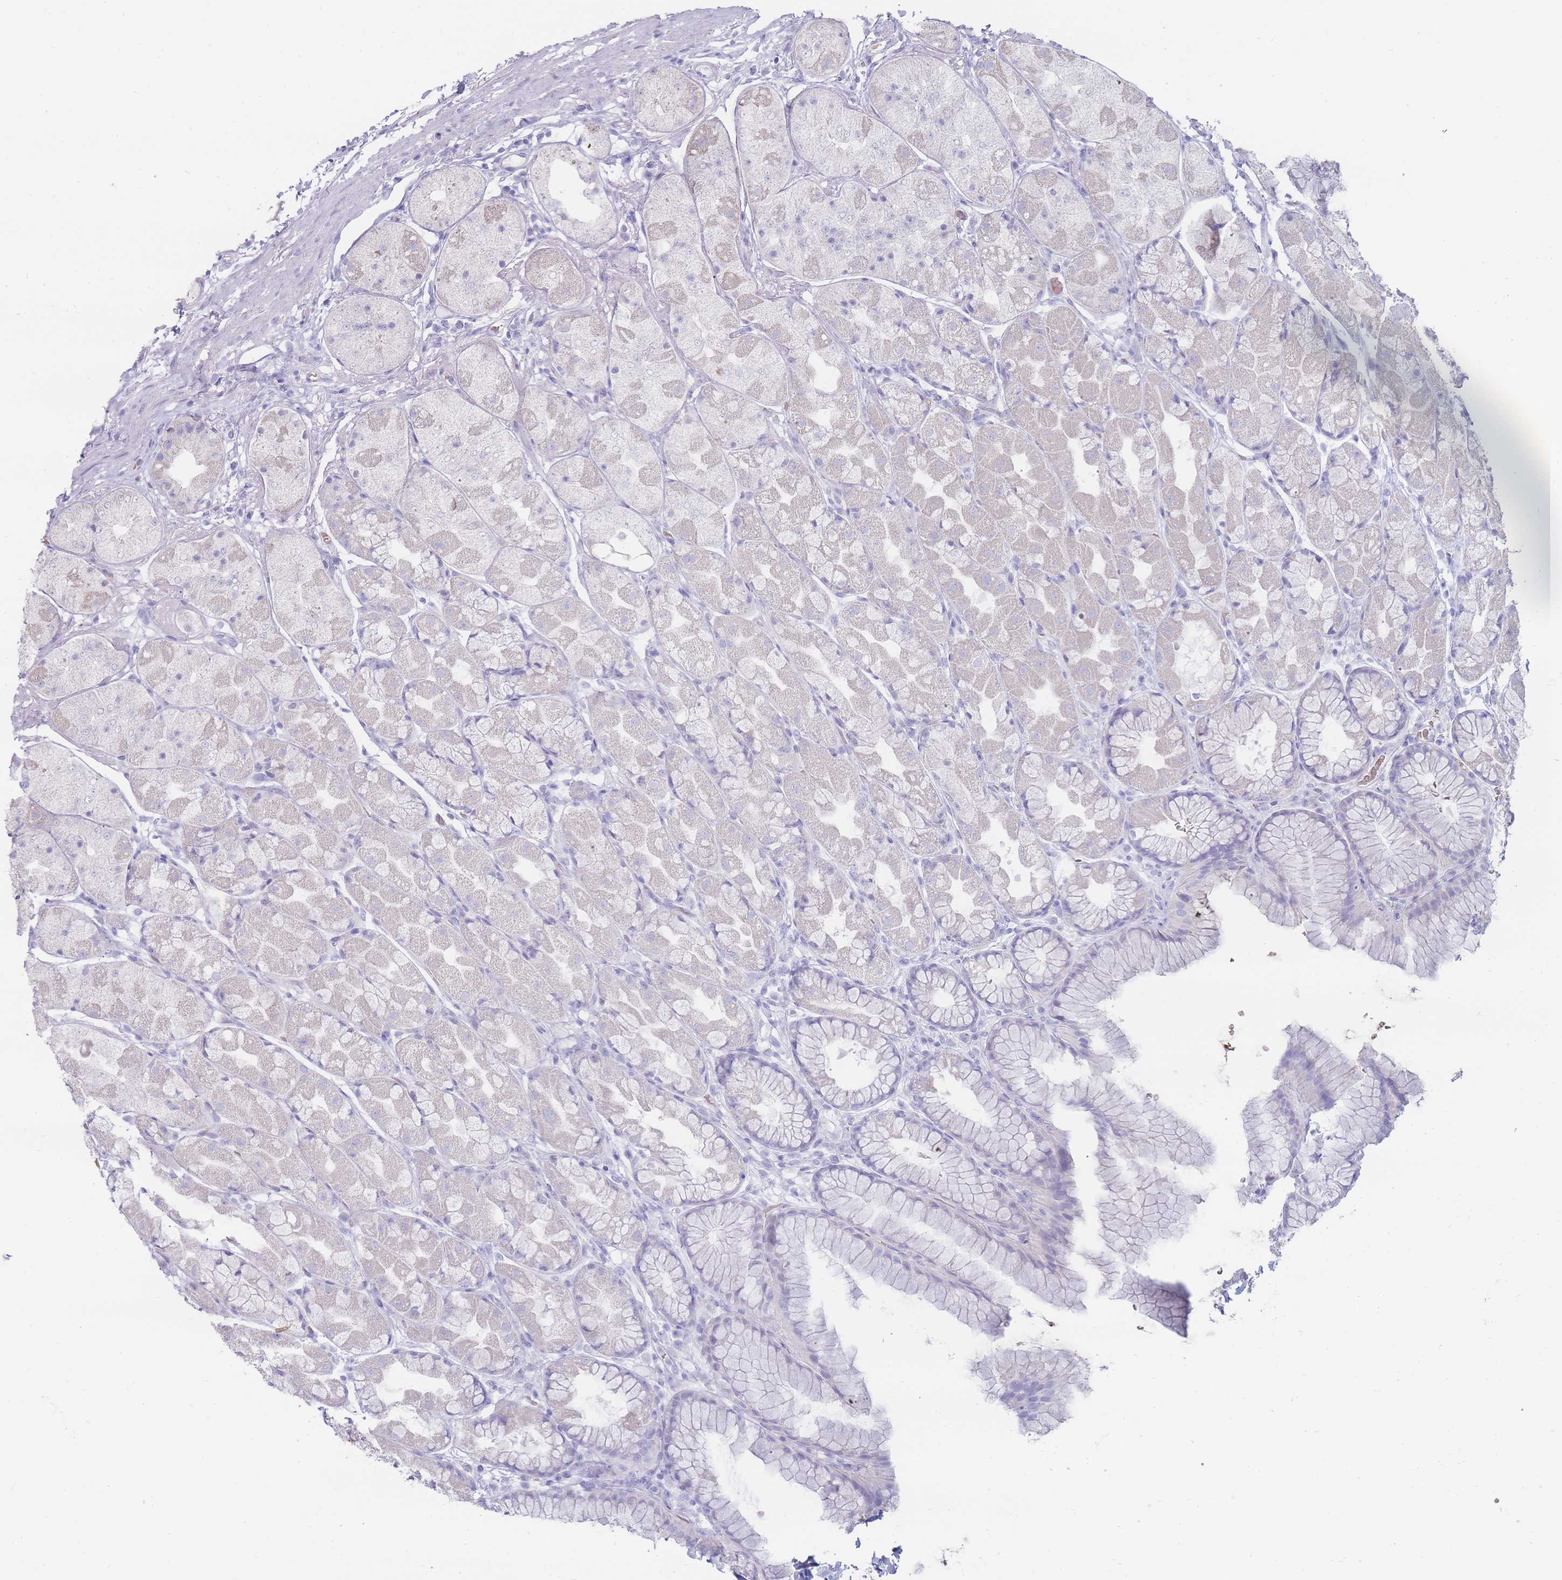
{"staining": {"intensity": "negative", "quantity": "none", "location": "none"}, "tissue": "stomach", "cell_type": "Glandular cells", "image_type": "normal", "snomed": [{"axis": "morphology", "description": "Normal tissue, NOS"}, {"axis": "topography", "description": "Stomach"}], "caption": "DAB immunohistochemical staining of normal stomach exhibits no significant positivity in glandular cells.", "gene": "ENSG00000284931", "patient": {"sex": "male", "age": 57}}